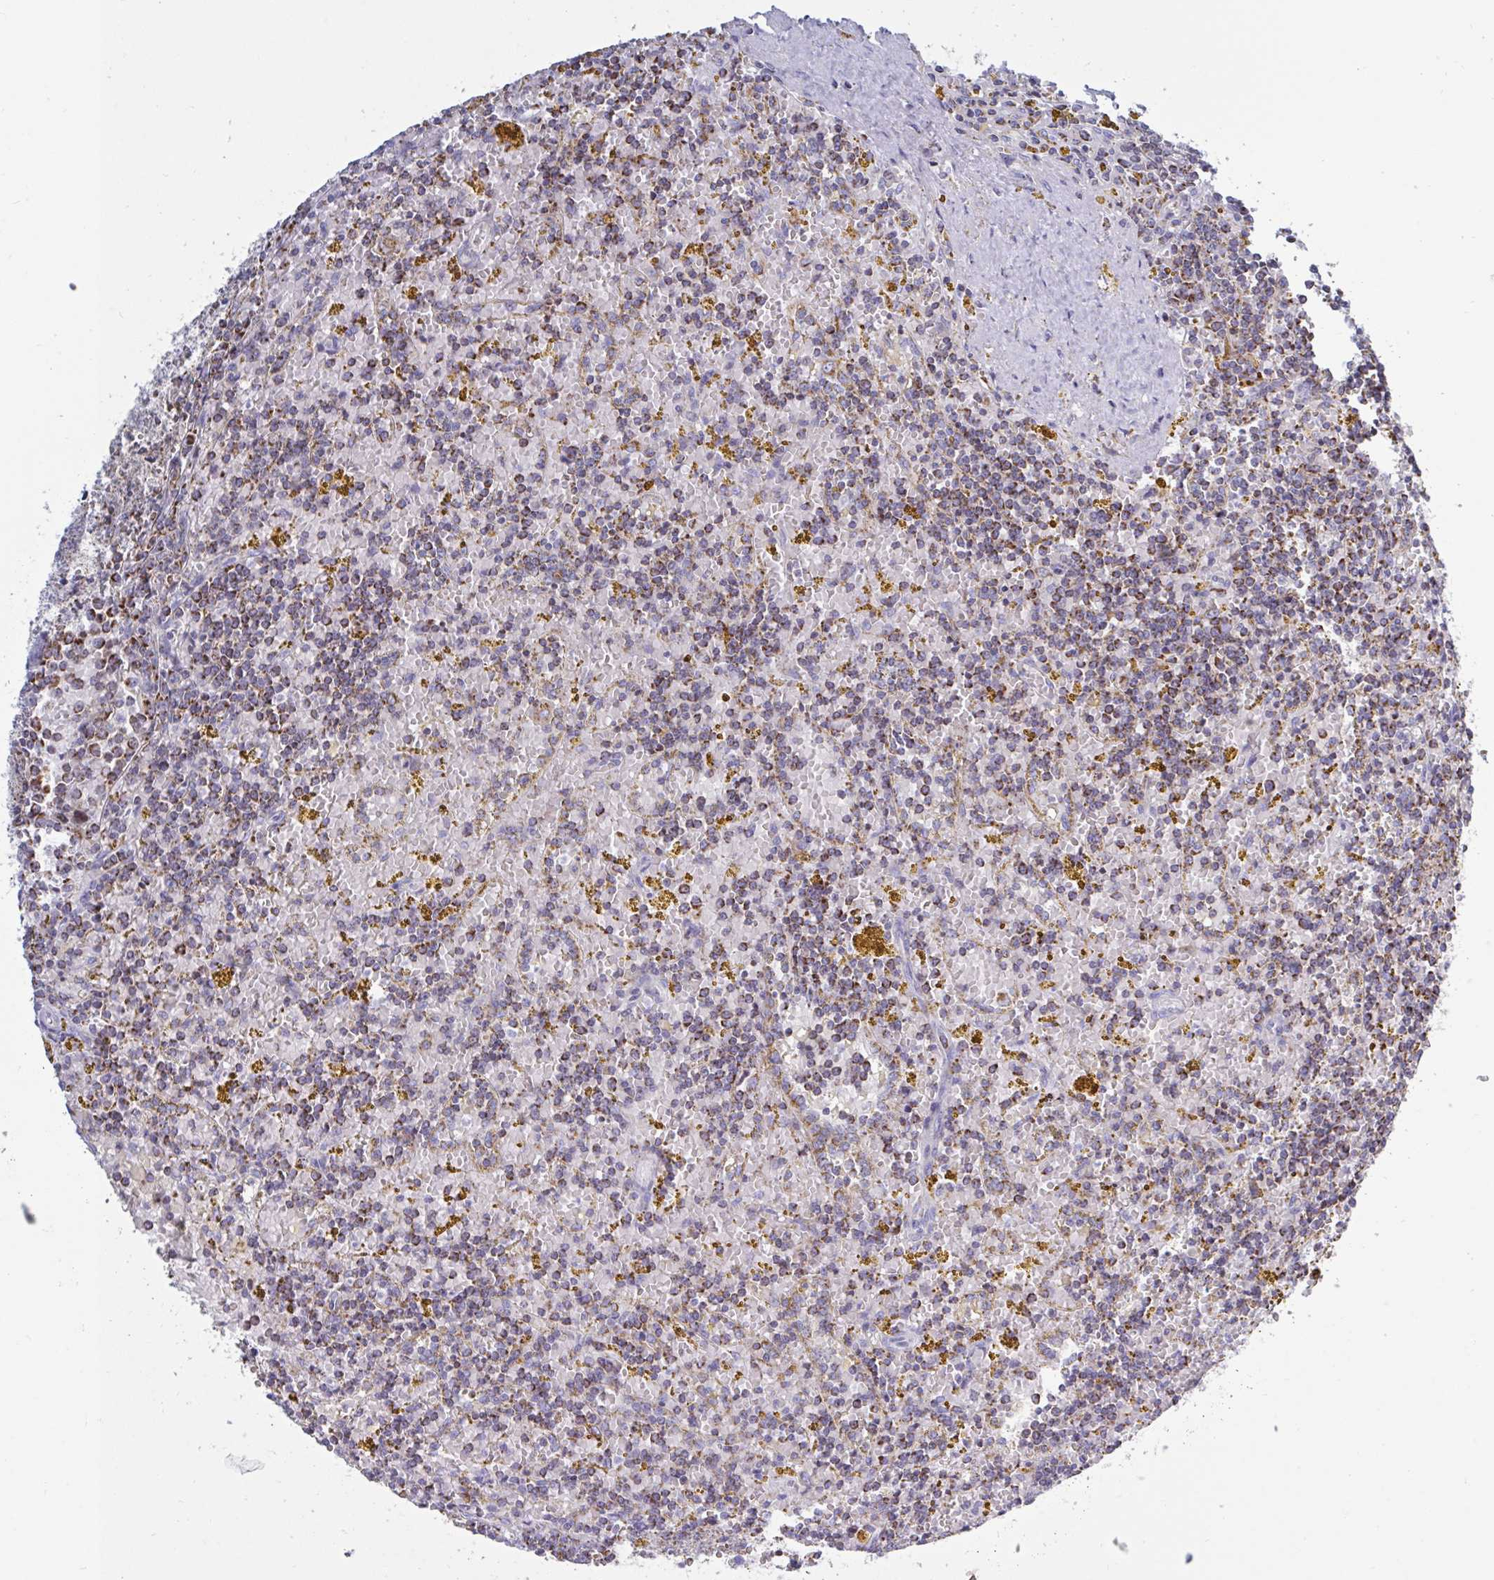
{"staining": {"intensity": "moderate", "quantity": "<25%", "location": "cytoplasmic/membranous"}, "tissue": "lymphoma", "cell_type": "Tumor cells", "image_type": "cancer", "snomed": [{"axis": "morphology", "description": "Malignant lymphoma, non-Hodgkin's type, Low grade"}, {"axis": "topography", "description": "Spleen"}, {"axis": "topography", "description": "Lymph node"}], "caption": "There is low levels of moderate cytoplasmic/membranous positivity in tumor cells of lymphoma, as demonstrated by immunohistochemical staining (brown color).", "gene": "HSPE1", "patient": {"sex": "female", "age": 66}}